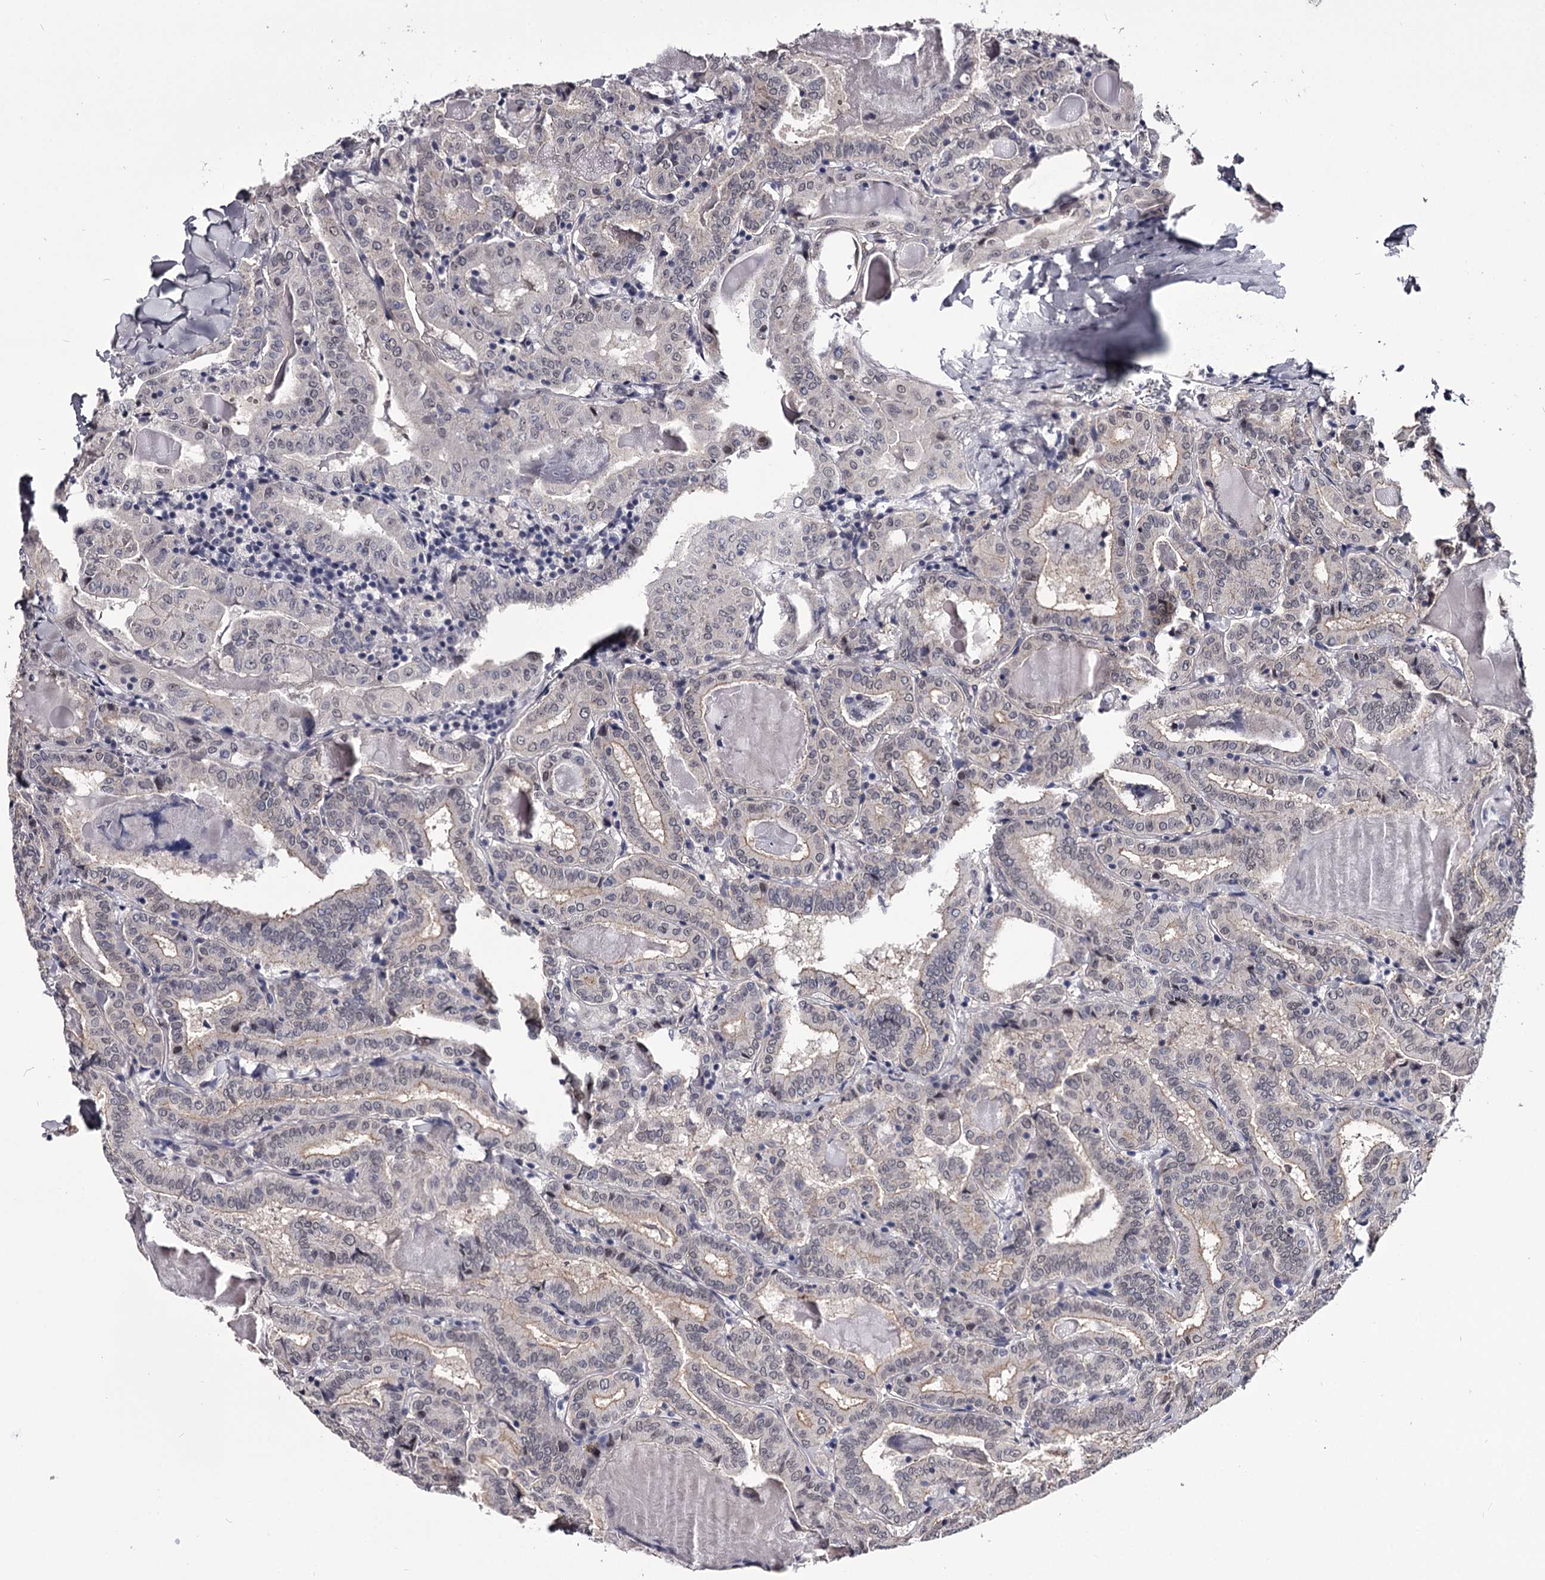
{"staining": {"intensity": "negative", "quantity": "none", "location": "none"}, "tissue": "thyroid cancer", "cell_type": "Tumor cells", "image_type": "cancer", "snomed": [{"axis": "morphology", "description": "Papillary adenocarcinoma, NOS"}, {"axis": "topography", "description": "Thyroid gland"}], "caption": "Tumor cells are negative for brown protein staining in thyroid cancer.", "gene": "OVOL2", "patient": {"sex": "female", "age": 72}}